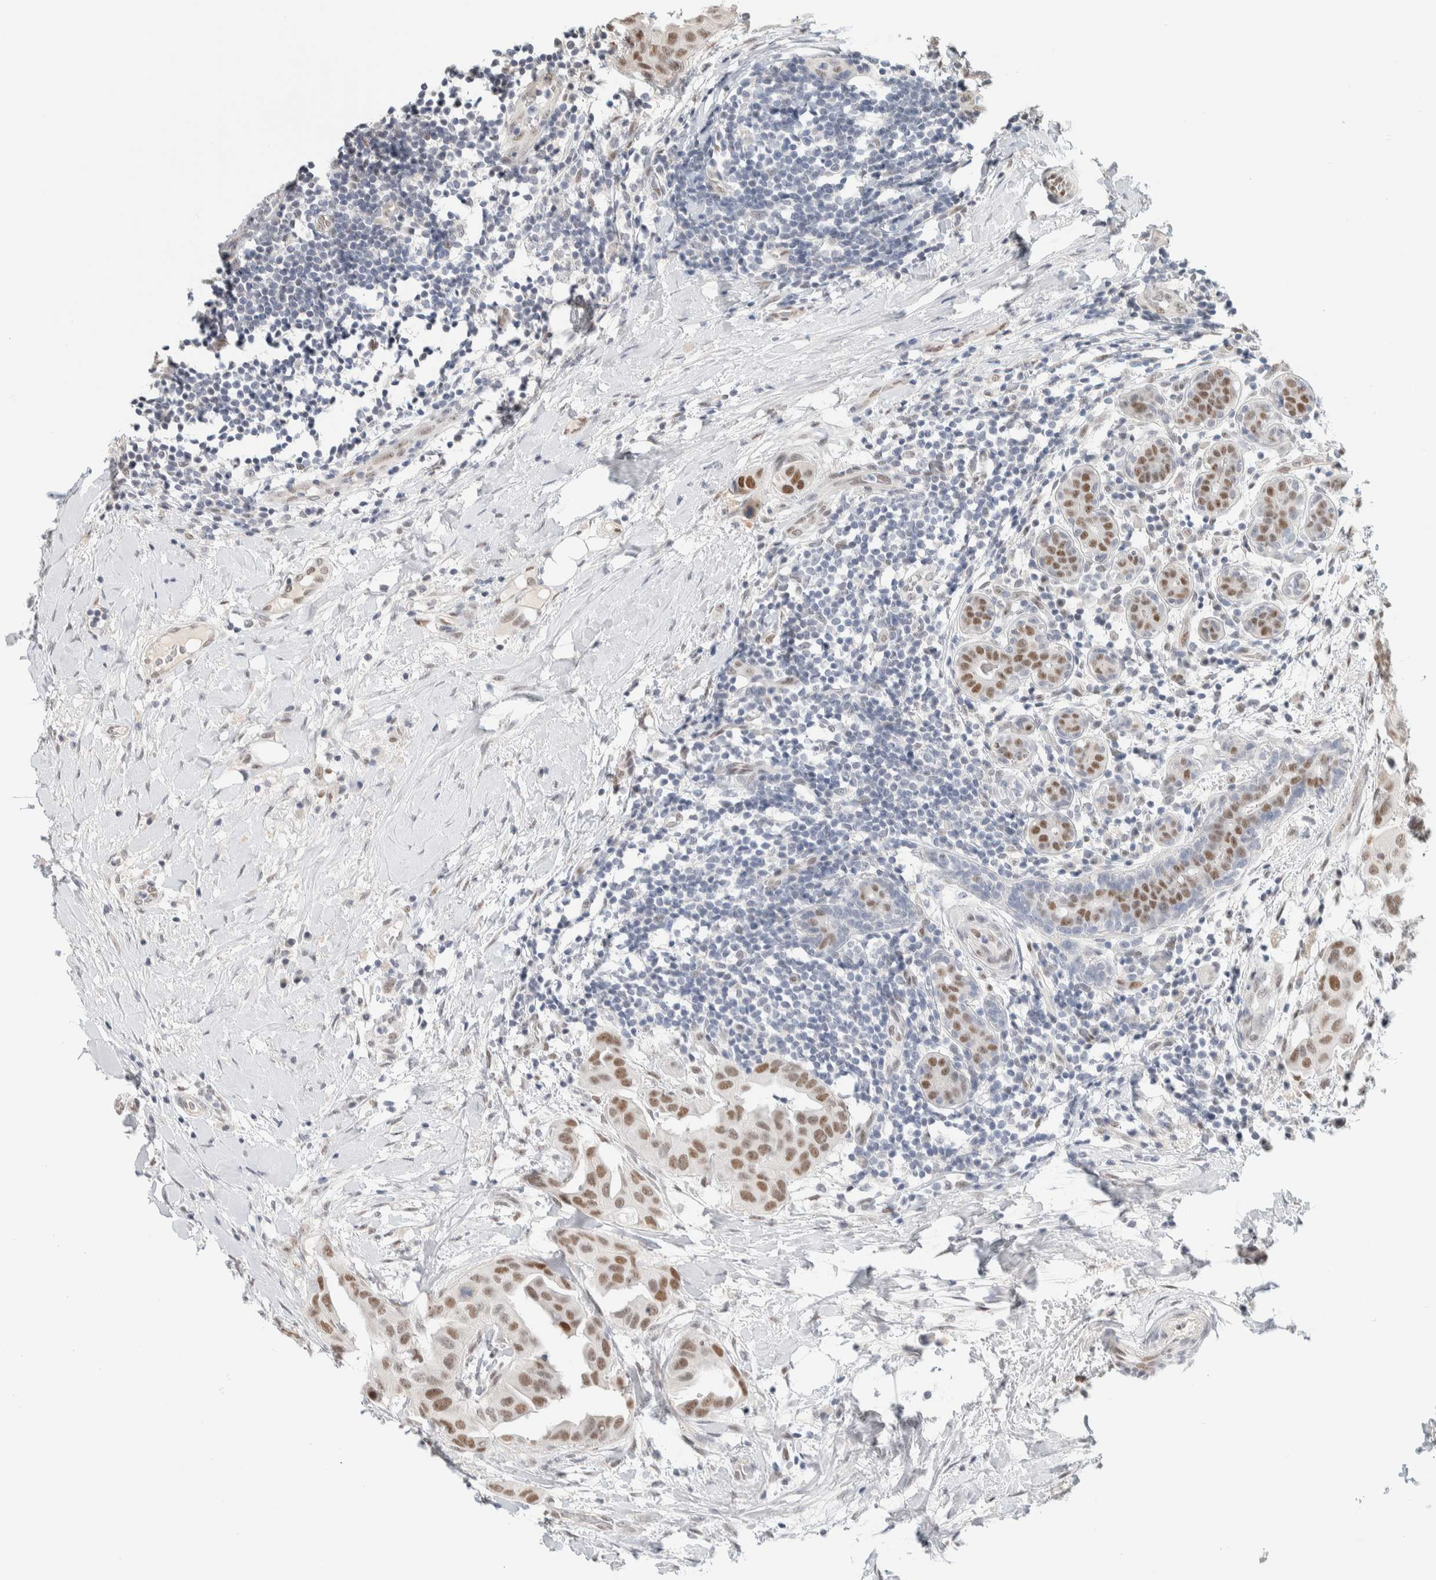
{"staining": {"intensity": "moderate", "quantity": ">75%", "location": "nuclear"}, "tissue": "breast cancer", "cell_type": "Tumor cells", "image_type": "cancer", "snomed": [{"axis": "morphology", "description": "Duct carcinoma"}, {"axis": "topography", "description": "Breast"}], "caption": "High-power microscopy captured an immunohistochemistry image of breast cancer (intraductal carcinoma), revealing moderate nuclear expression in approximately >75% of tumor cells.", "gene": "PUS7", "patient": {"sex": "female", "age": 40}}